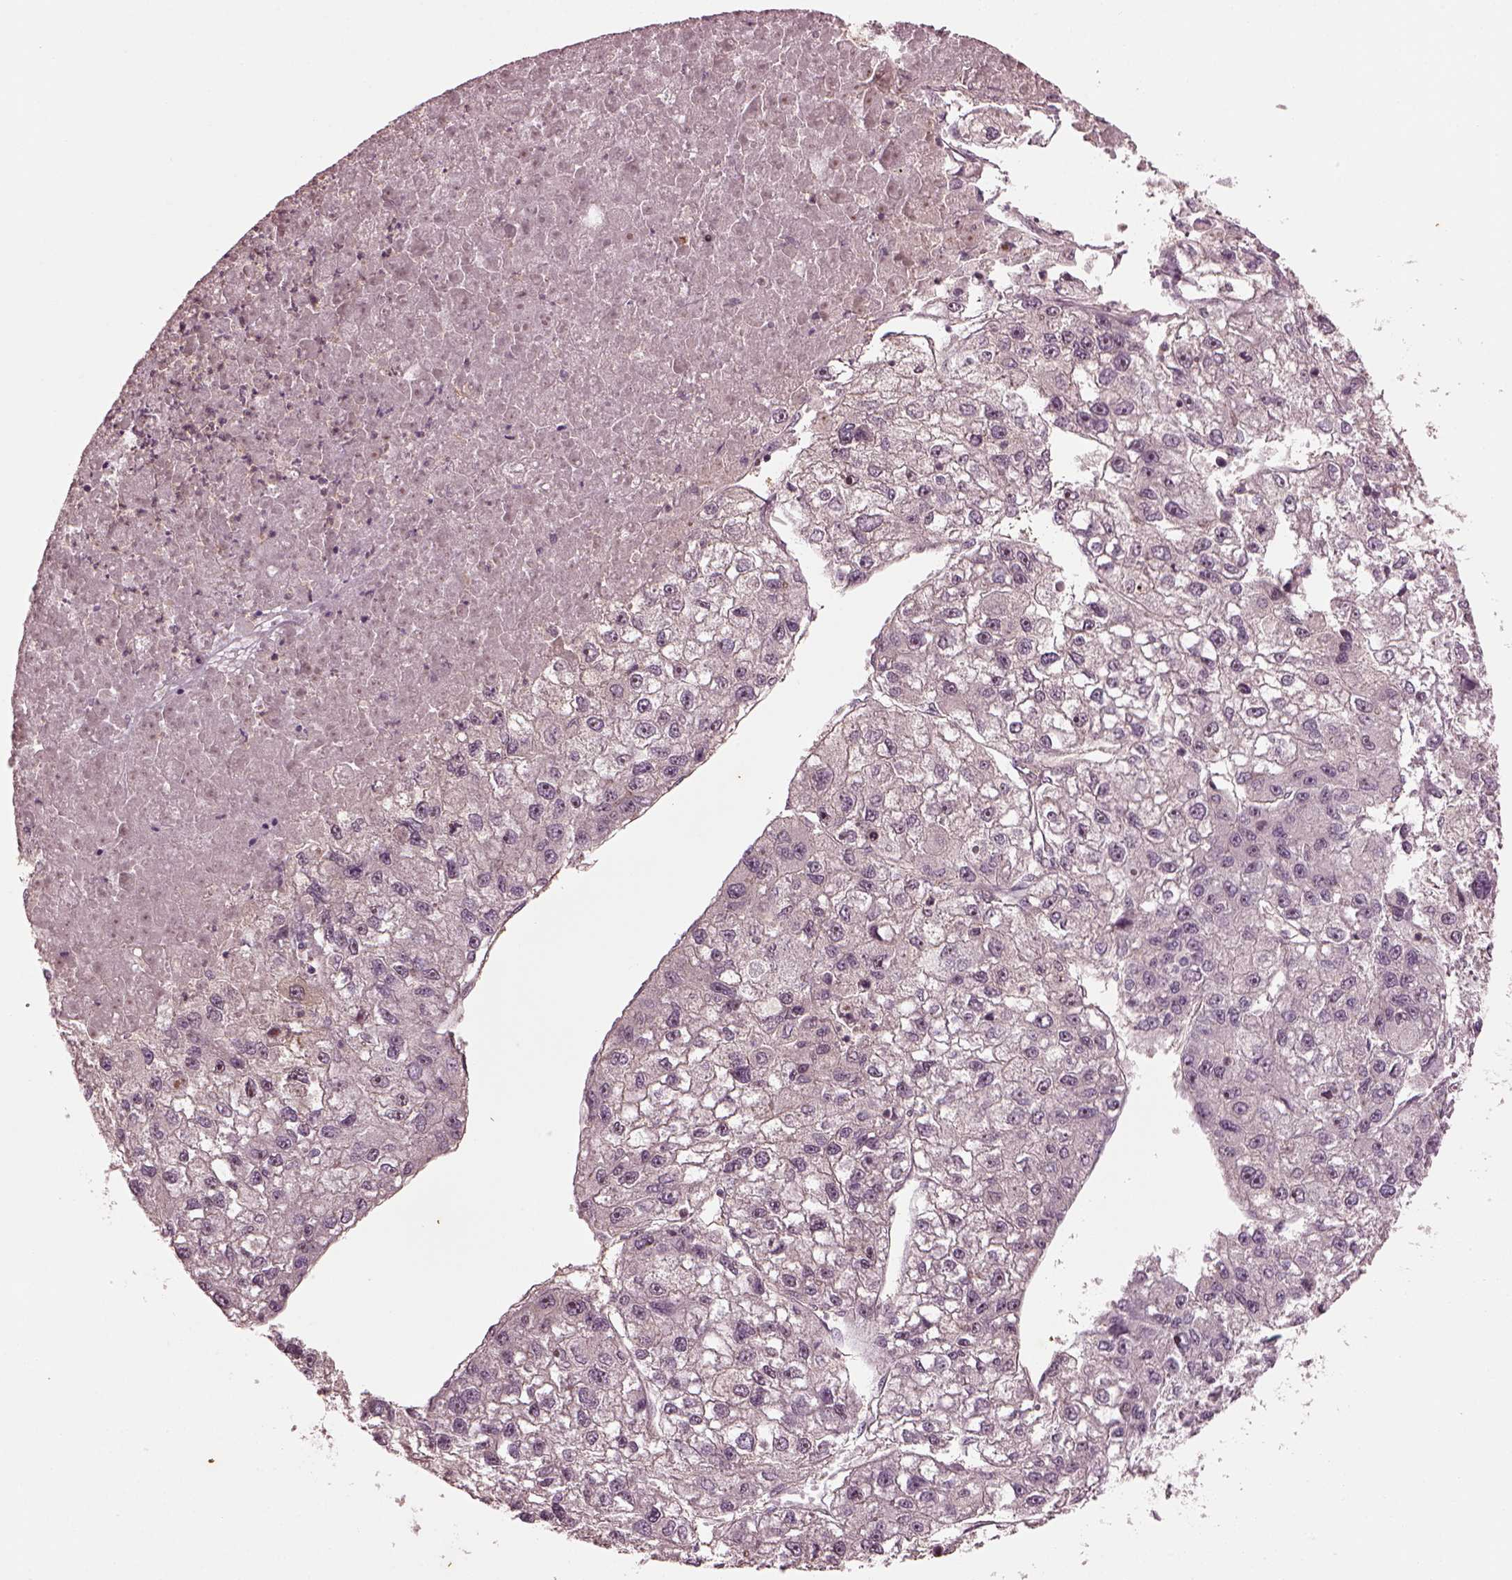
{"staining": {"intensity": "weak", "quantity": "<25%", "location": "nuclear"}, "tissue": "liver cancer", "cell_type": "Tumor cells", "image_type": "cancer", "snomed": [{"axis": "morphology", "description": "Carcinoma, Hepatocellular, NOS"}, {"axis": "topography", "description": "Liver"}], "caption": "Immunohistochemical staining of human liver cancer displays no significant expression in tumor cells. The staining was performed using DAB (3,3'-diaminobenzidine) to visualize the protein expression in brown, while the nuclei were stained in blue with hematoxylin (Magnification: 20x).", "gene": "GNRH1", "patient": {"sex": "male", "age": 56}}